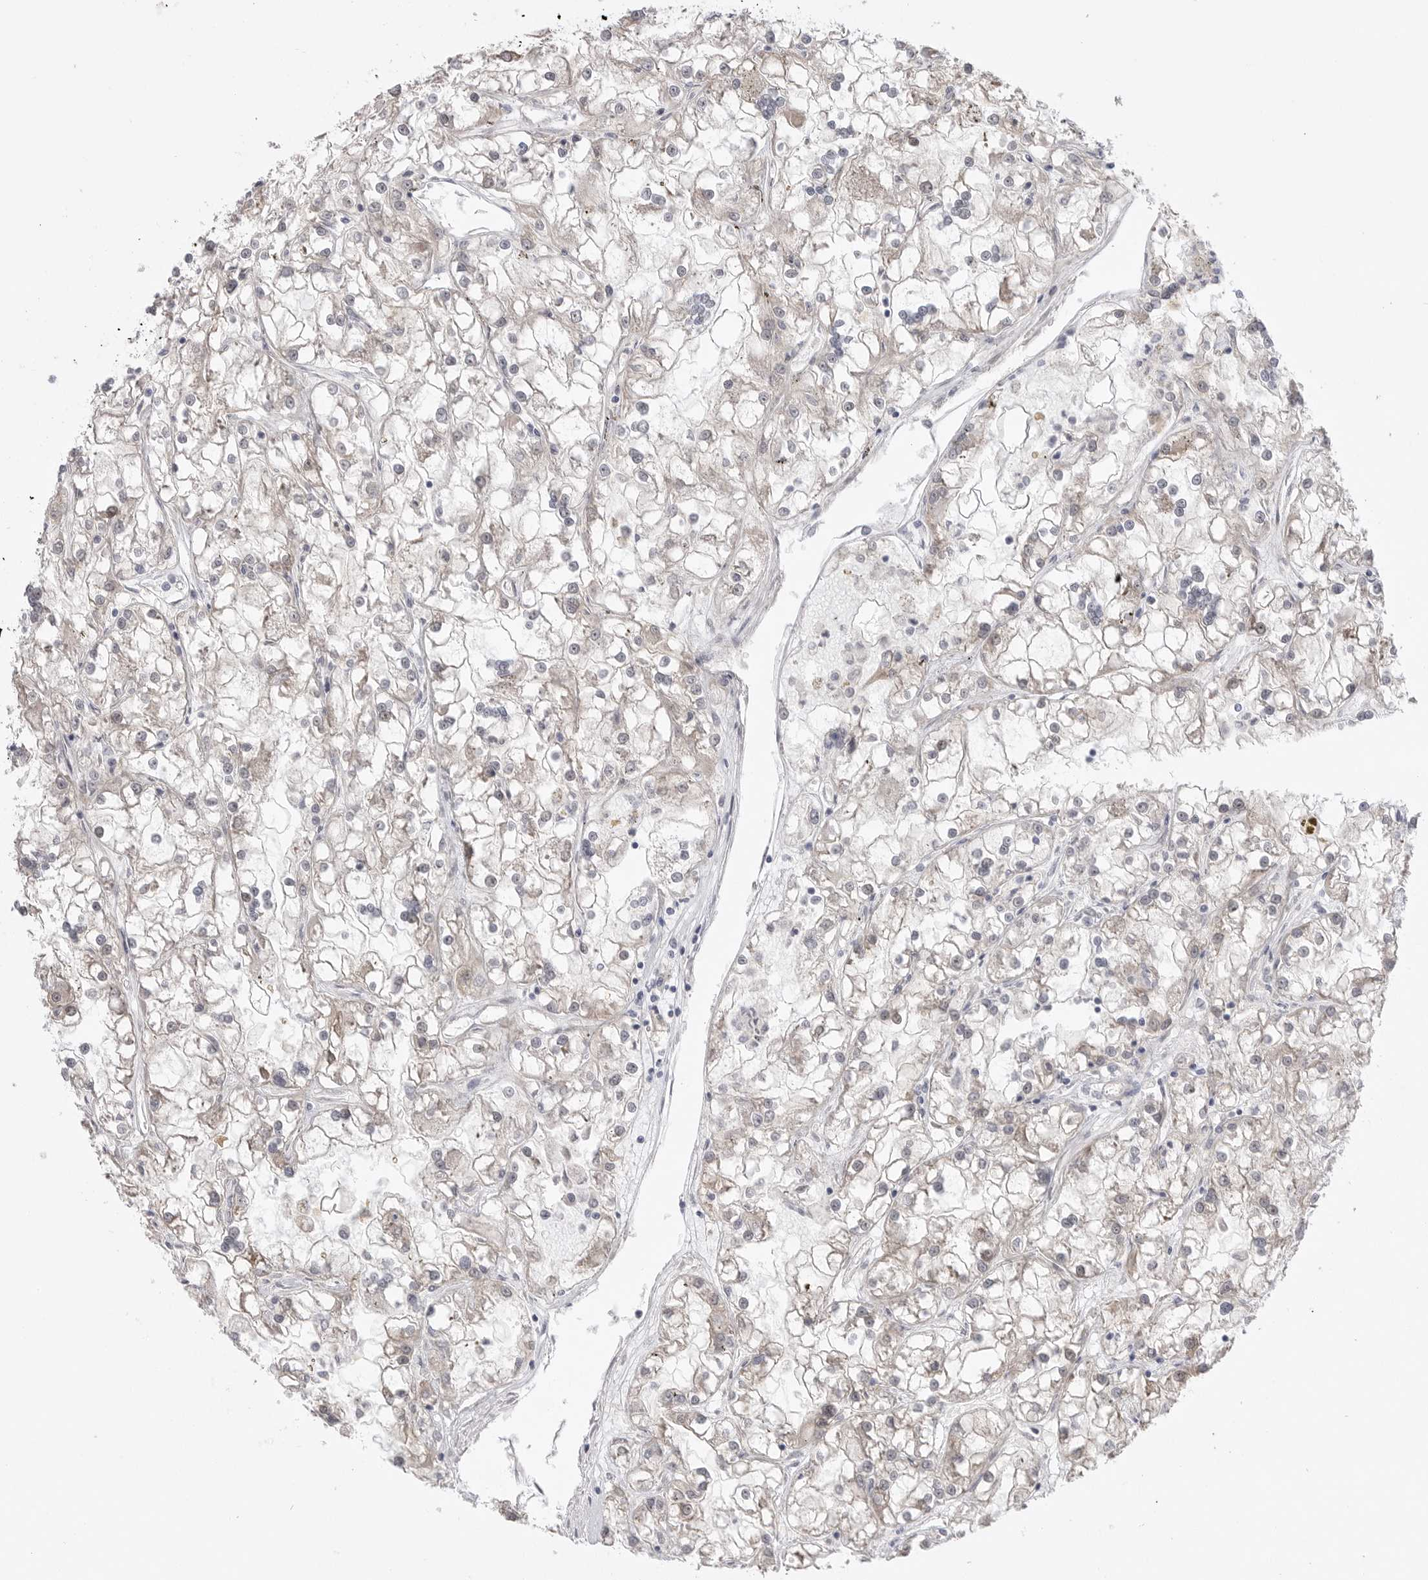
{"staining": {"intensity": "negative", "quantity": "none", "location": "none"}, "tissue": "renal cancer", "cell_type": "Tumor cells", "image_type": "cancer", "snomed": [{"axis": "morphology", "description": "Adenocarcinoma, NOS"}, {"axis": "topography", "description": "Kidney"}], "caption": "Tumor cells are negative for brown protein staining in renal cancer.", "gene": "GGT6", "patient": {"sex": "female", "age": 52}}